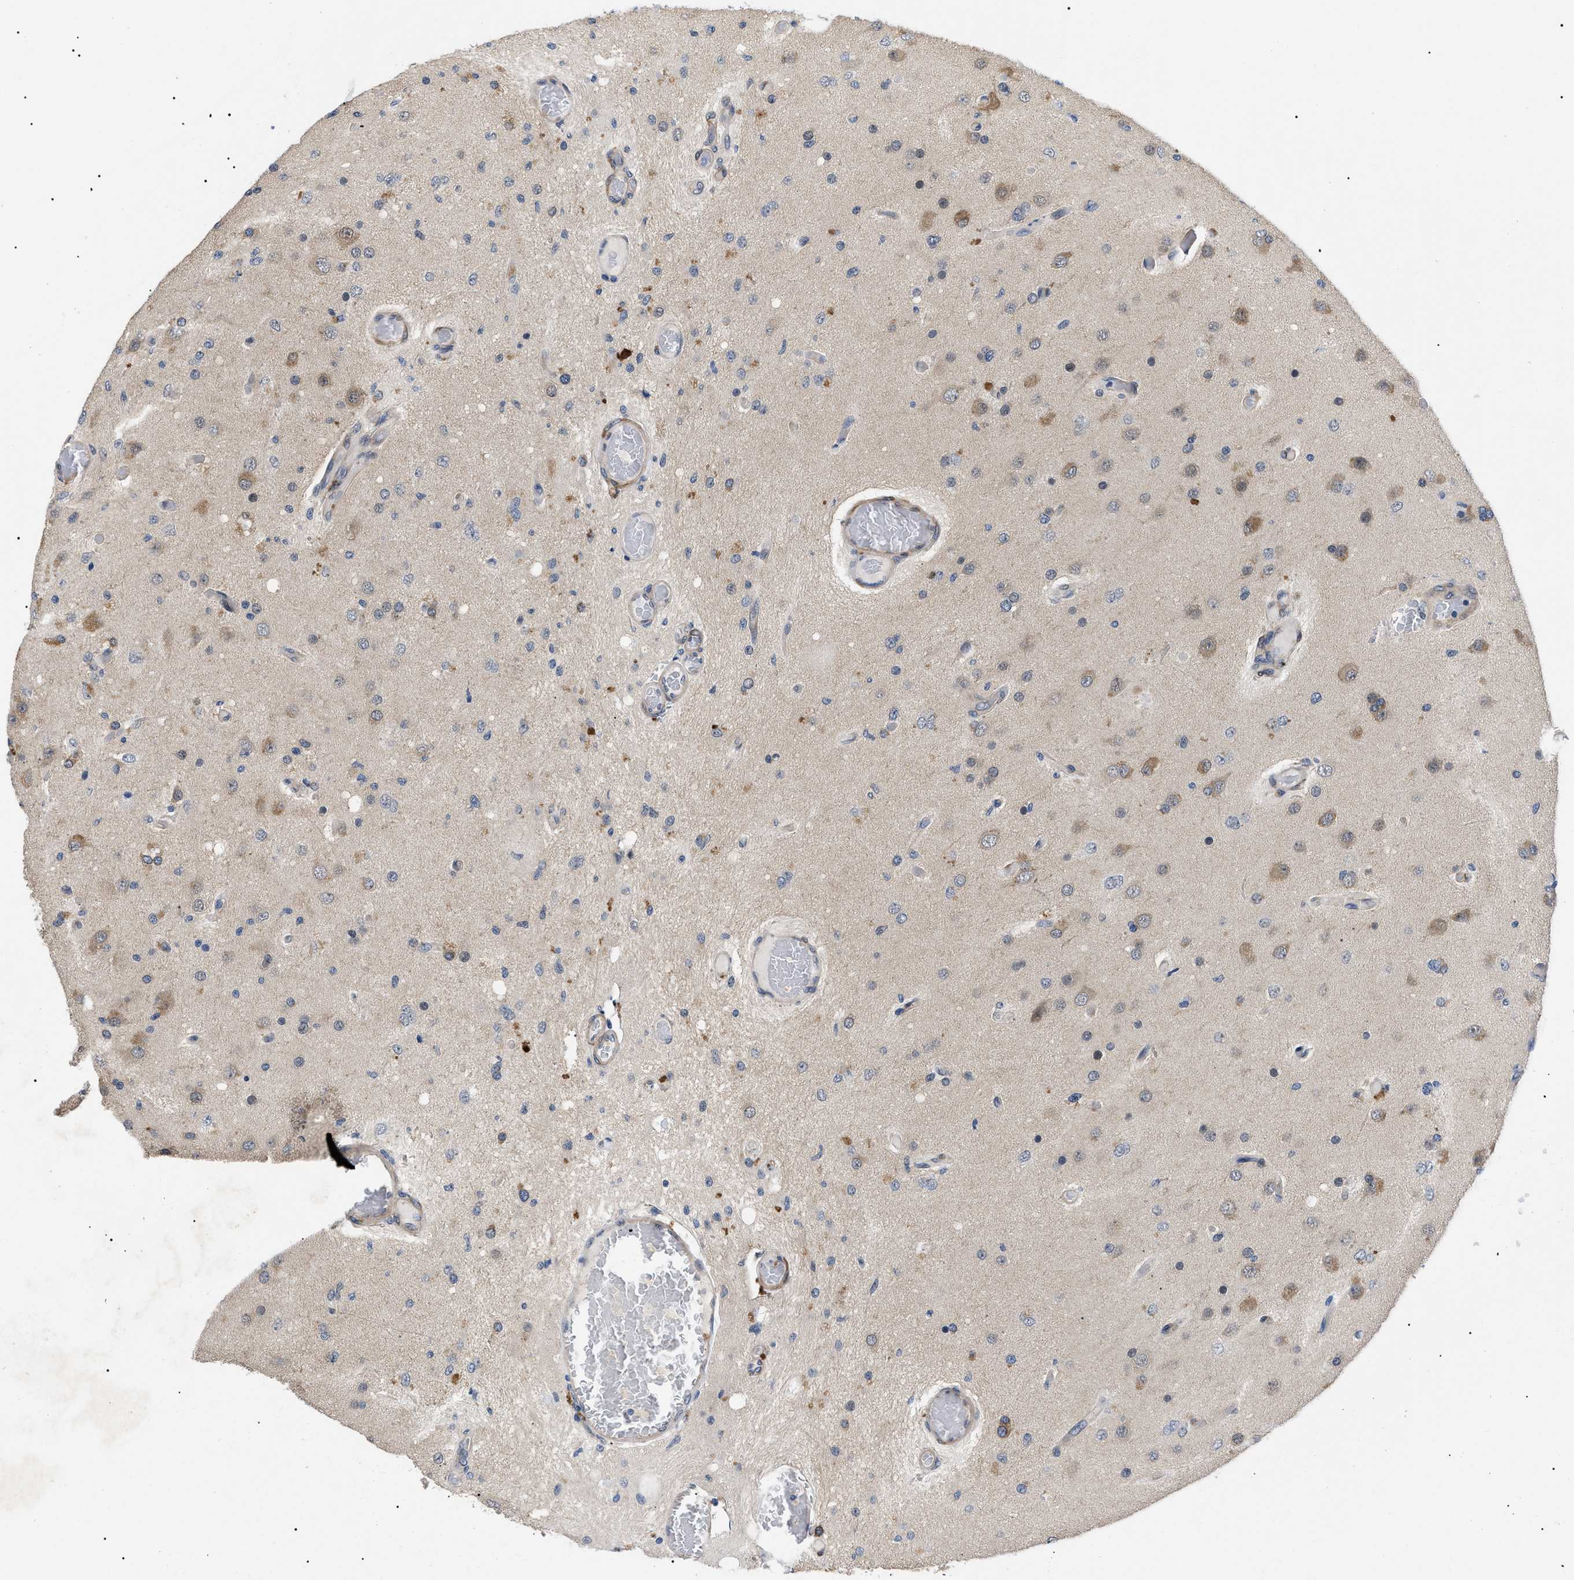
{"staining": {"intensity": "negative", "quantity": "none", "location": "none"}, "tissue": "glioma", "cell_type": "Tumor cells", "image_type": "cancer", "snomed": [{"axis": "morphology", "description": "Normal tissue, NOS"}, {"axis": "morphology", "description": "Glioma, malignant, High grade"}, {"axis": "topography", "description": "Cerebral cortex"}], "caption": "The IHC photomicrograph has no significant staining in tumor cells of glioma tissue.", "gene": "GARRE1", "patient": {"sex": "male", "age": 77}}